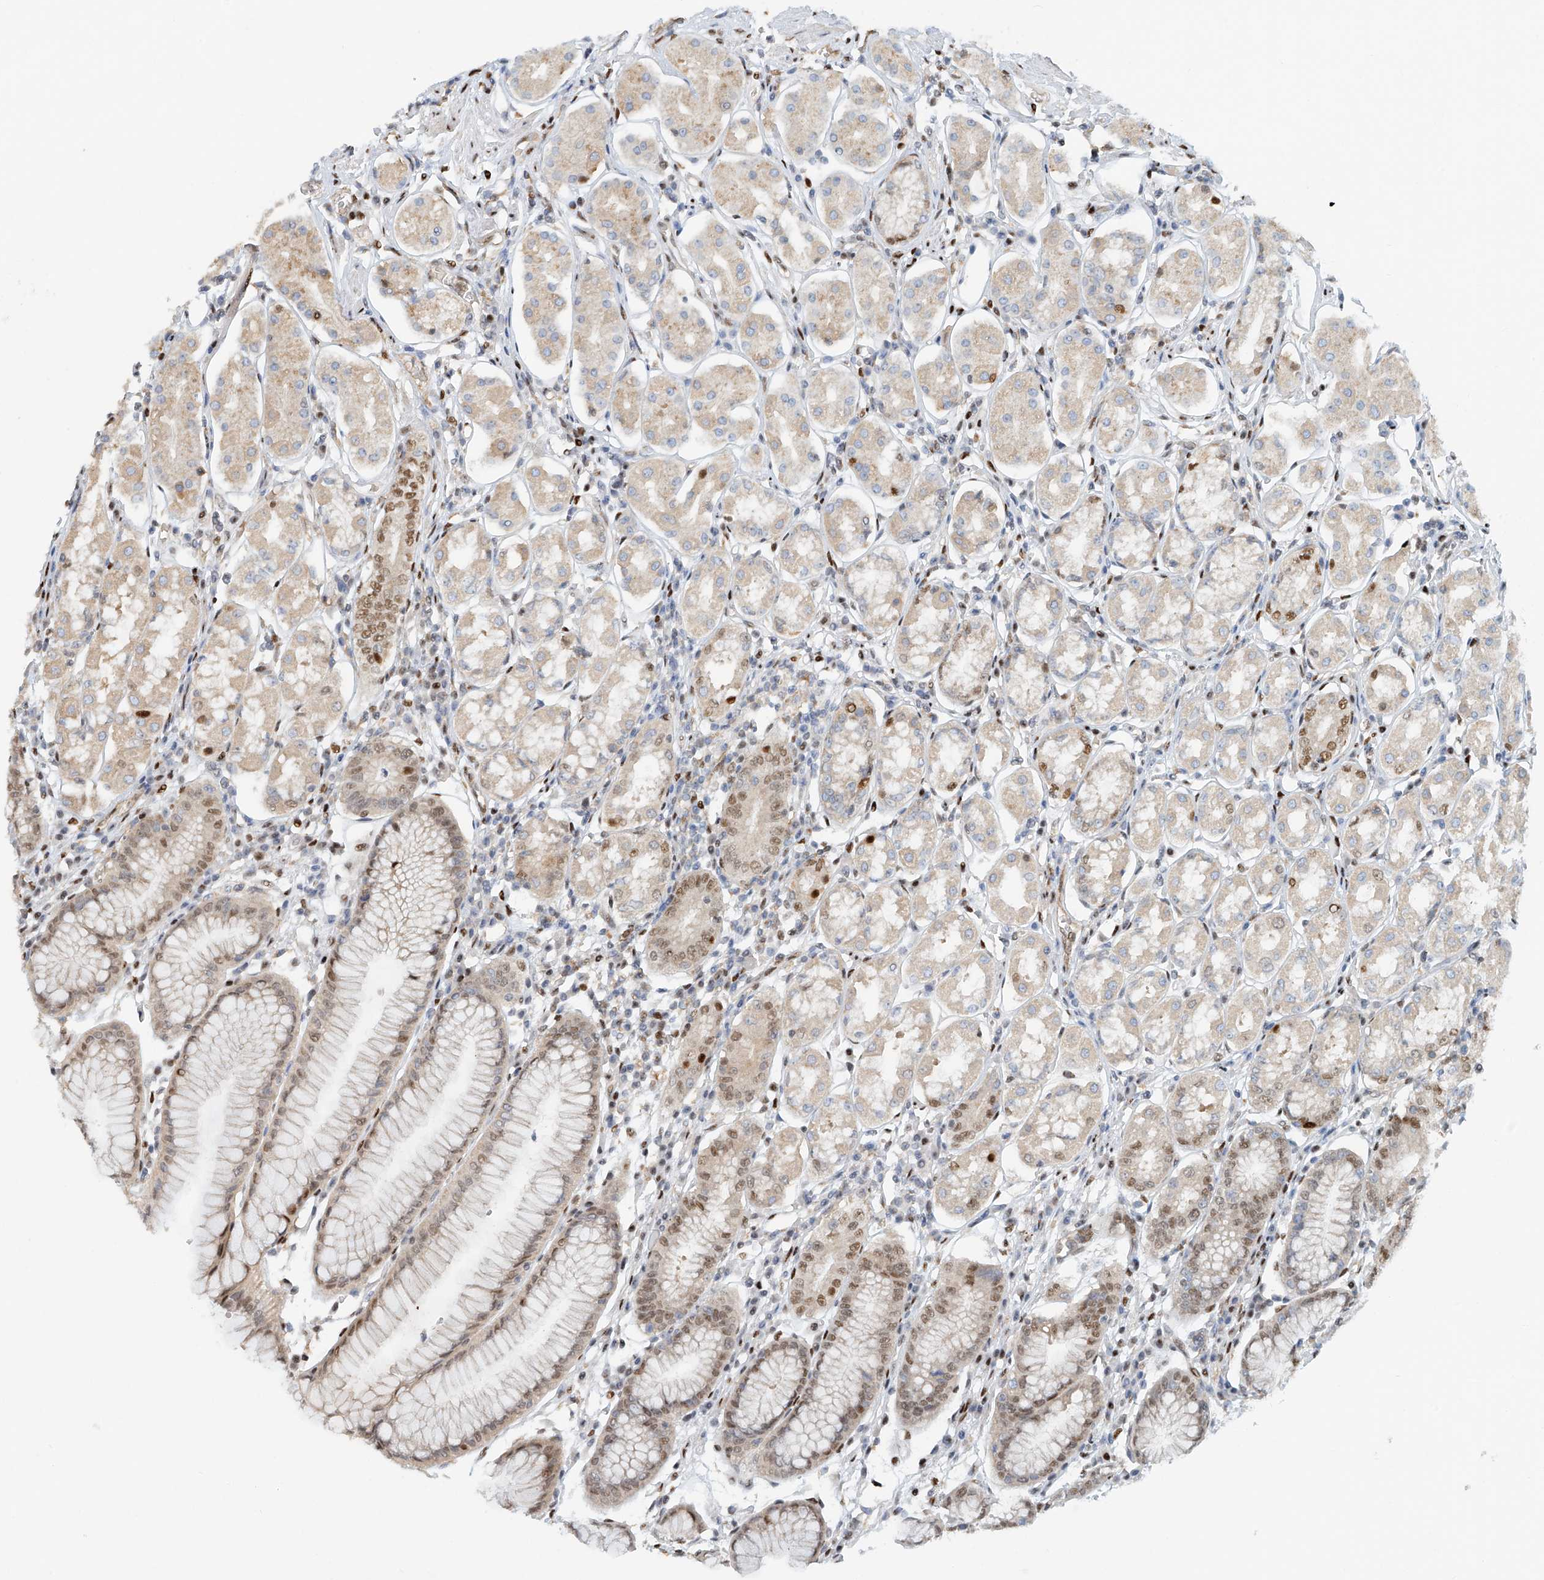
{"staining": {"intensity": "moderate", "quantity": "<25%", "location": "nuclear"}, "tissue": "stomach", "cell_type": "Glandular cells", "image_type": "normal", "snomed": [{"axis": "morphology", "description": "Normal tissue, NOS"}, {"axis": "topography", "description": "Stomach"}, {"axis": "topography", "description": "Stomach, lower"}], "caption": "A low amount of moderate nuclear positivity is seen in about <25% of glandular cells in benign stomach. (Stains: DAB (3,3'-diaminobenzidine) in brown, nuclei in blue, Microscopy: brightfield microscopy at high magnification).", "gene": "ZNF514", "patient": {"sex": "female", "age": 56}}